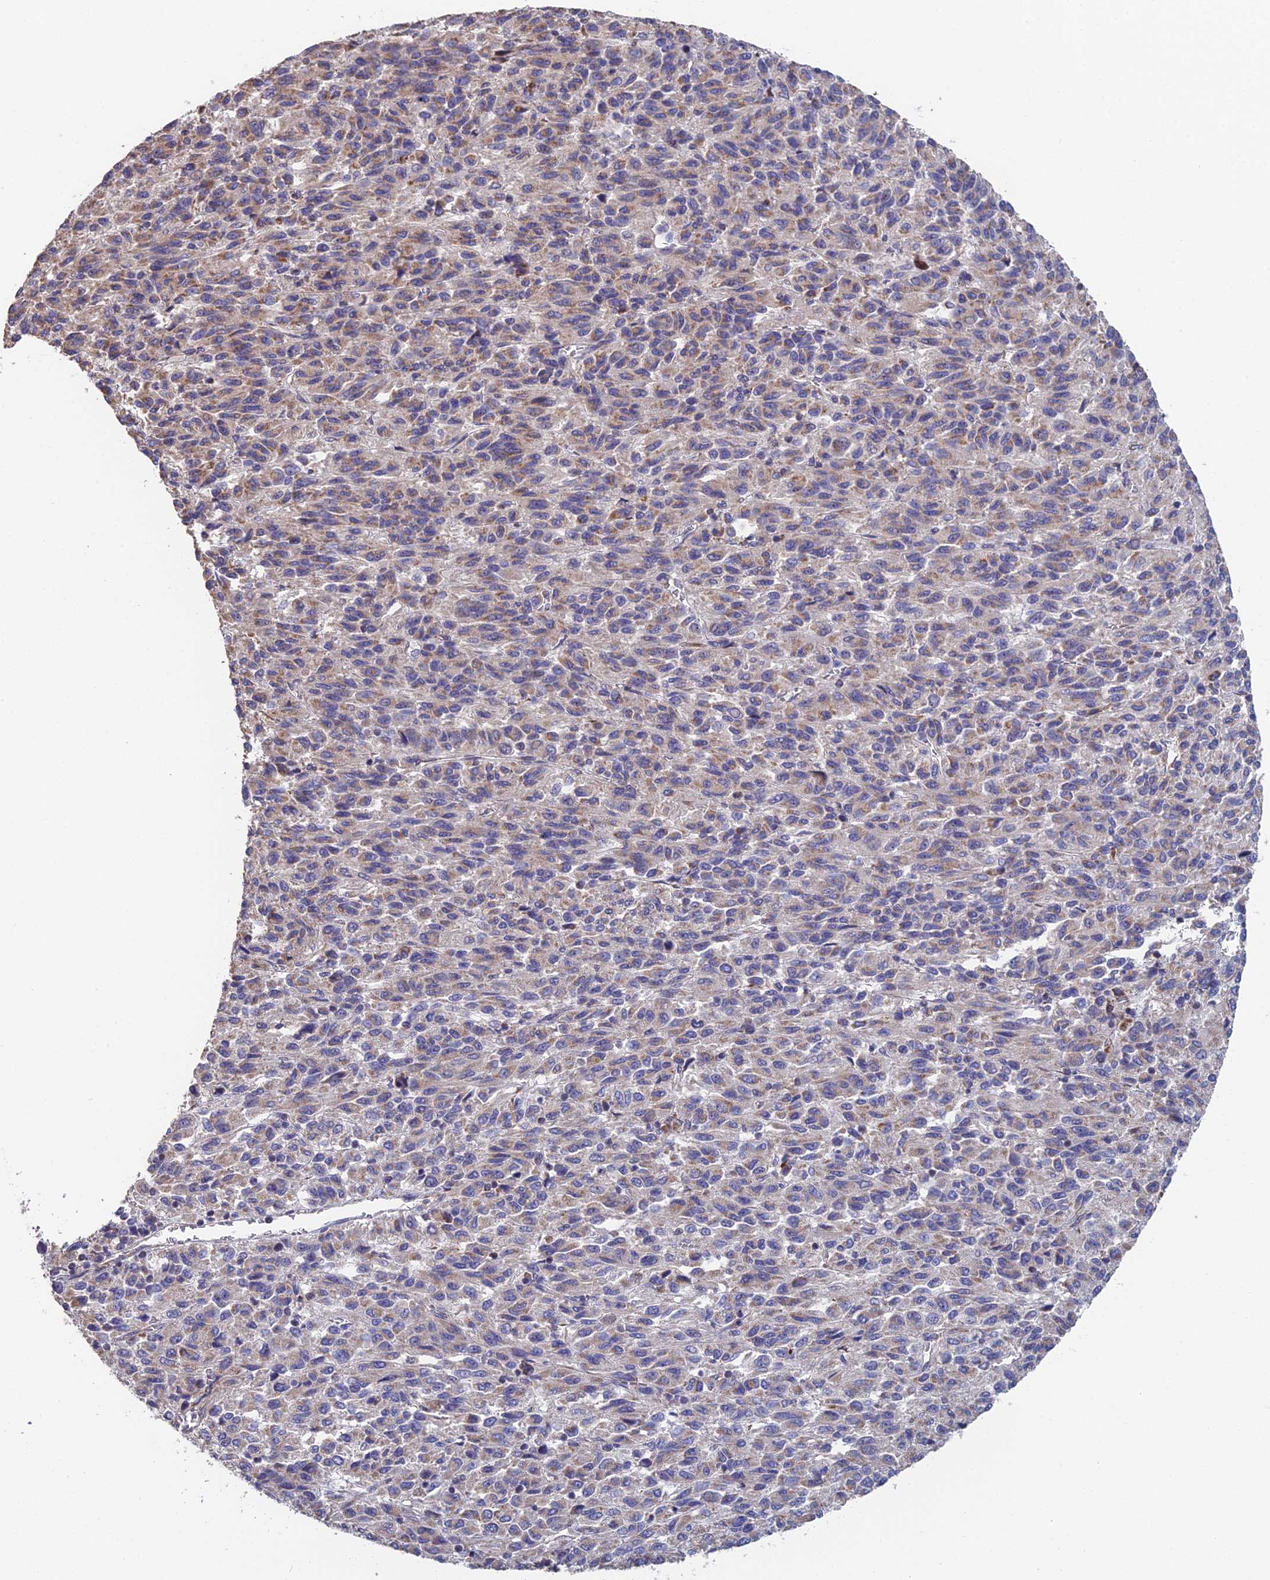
{"staining": {"intensity": "moderate", "quantity": "<25%", "location": "cytoplasmic/membranous"}, "tissue": "melanoma", "cell_type": "Tumor cells", "image_type": "cancer", "snomed": [{"axis": "morphology", "description": "Malignant melanoma, Metastatic site"}, {"axis": "topography", "description": "Lung"}], "caption": "High-magnification brightfield microscopy of malignant melanoma (metastatic site) stained with DAB (brown) and counterstained with hematoxylin (blue). tumor cells exhibit moderate cytoplasmic/membranous expression is seen in about<25% of cells.", "gene": "ECSIT", "patient": {"sex": "male", "age": 64}}